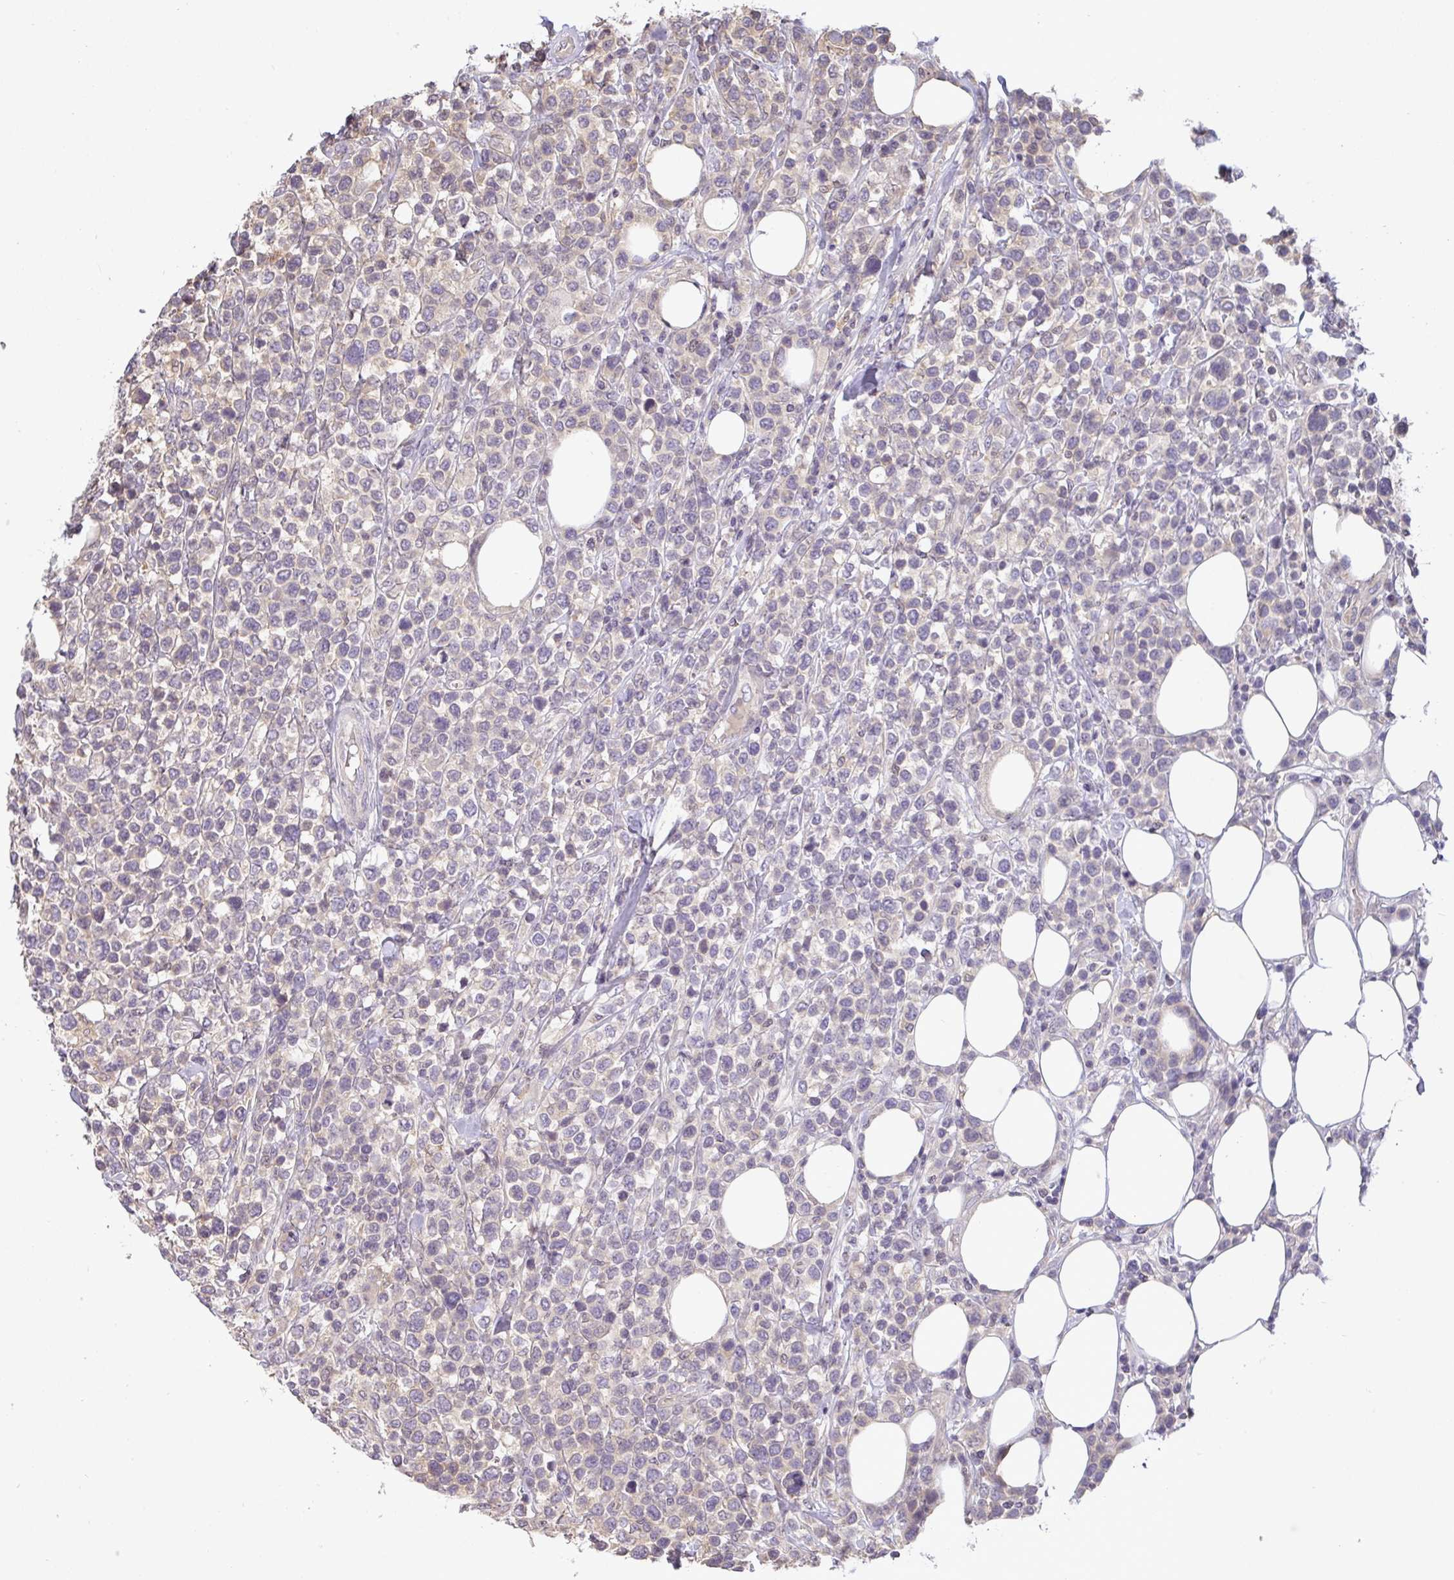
{"staining": {"intensity": "negative", "quantity": "none", "location": "none"}, "tissue": "lymphoma", "cell_type": "Tumor cells", "image_type": "cancer", "snomed": [{"axis": "morphology", "description": "Malignant lymphoma, non-Hodgkin's type, High grade"}, {"axis": "topography", "description": "Soft tissue"}], "caption": "A high-resolution histopathology image shows immunohistochemistry (IHC) staining of malignant lymphoma, non-Hodgkin's type (high-grade), which exhibits no significant expression in tumor cells.", "gene": "GSDMB", "patient": {"sex": "female", "age": 56}}